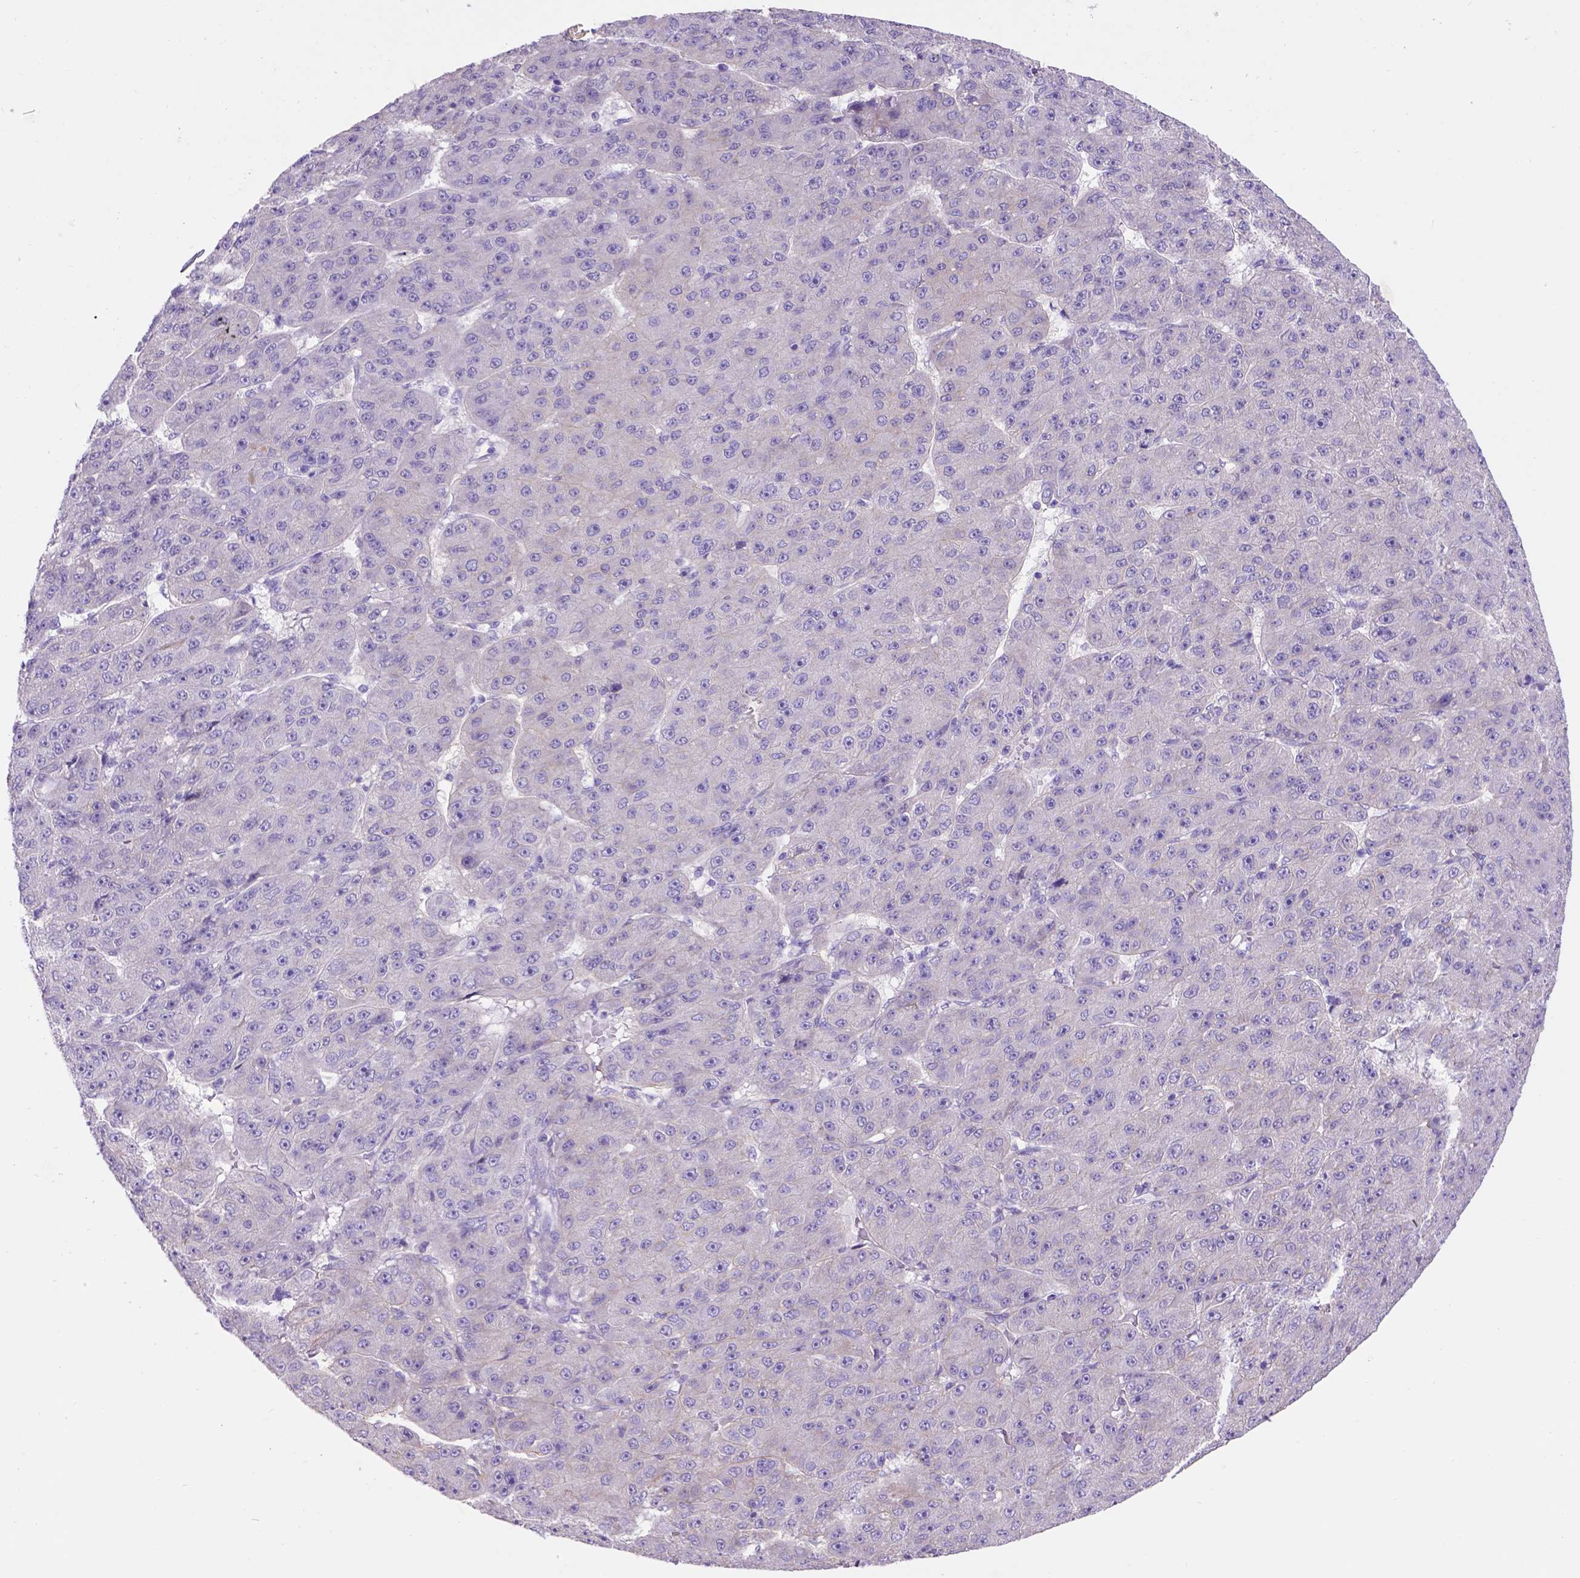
{"staining": {"intensity": "negative", "quantity": "none", "location": "none"}, "tissue": "liver cancer", "cell_type": "Tumor cells", "image_type": "cancer", "snomed": [{"axis": "morphology", "description": "Carcinoma, Hepatocellular, NOS"}, {"axis": "topography", "description": "Liver"}], "caption": "A micrograph of hepatocellular carcinoma (liver) stained for a protein displays no brown staining in tumor cells. (DAB immunohistochemistry visualized using brightfield microscopy, high magnification).", "gene": "EGFR", "patient": {"sex": "male", "age": 67}}